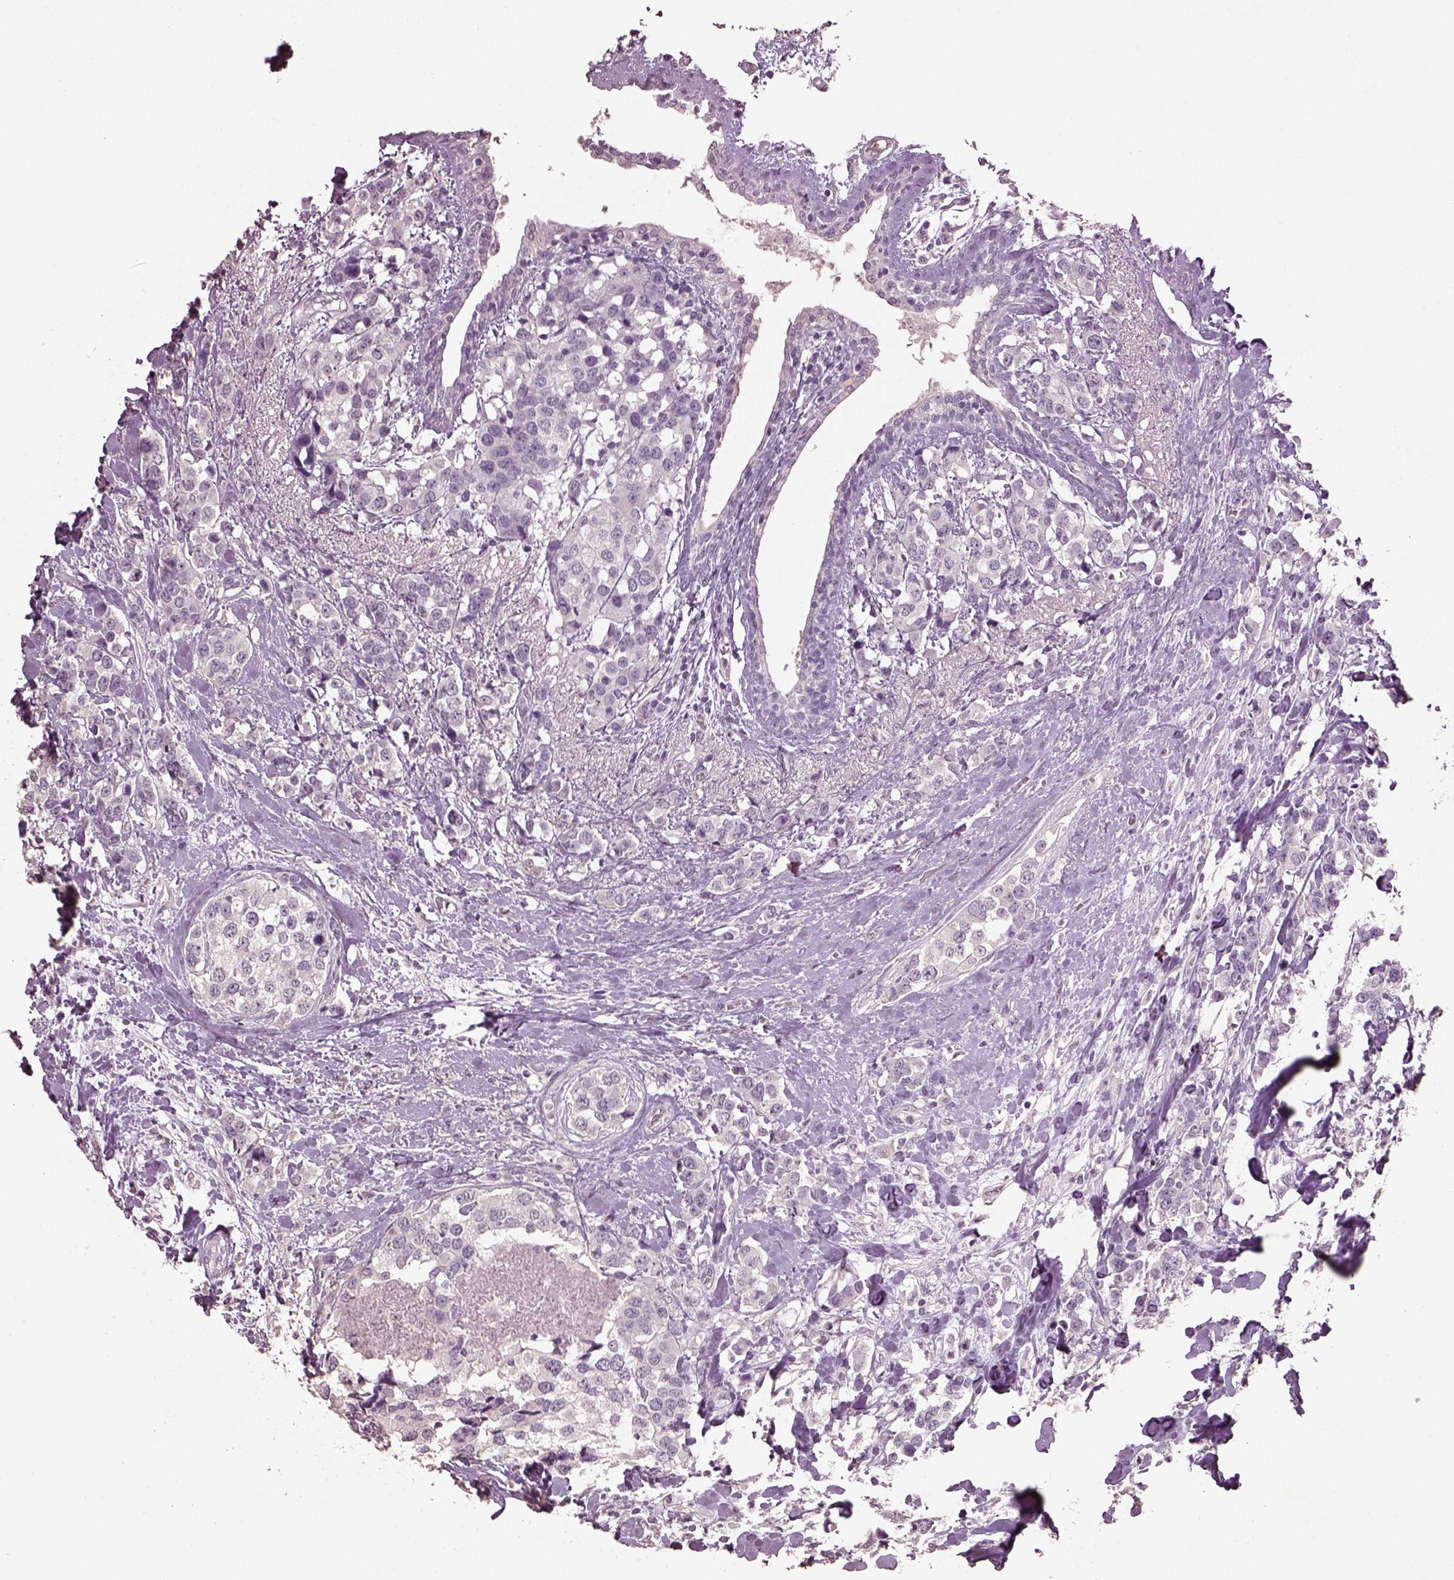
{"staining": {"intensity": "negative", "quantity": "none", "location": "none"}, "tissue": "breast cancer", "cell_type": "Tumor cells", "image_type": "cancer", "snomed": [{"axis": "morphology", "description": "Lobular carcinoma"}, {"axis": "topography", "description": "Breast"}], "caption": "Tumor cells are negative for brown protein staining in breast cancer (lobular carcinoma).", "gene": "KCNIP3", "patient": {"sex": "female", "age": 59}}